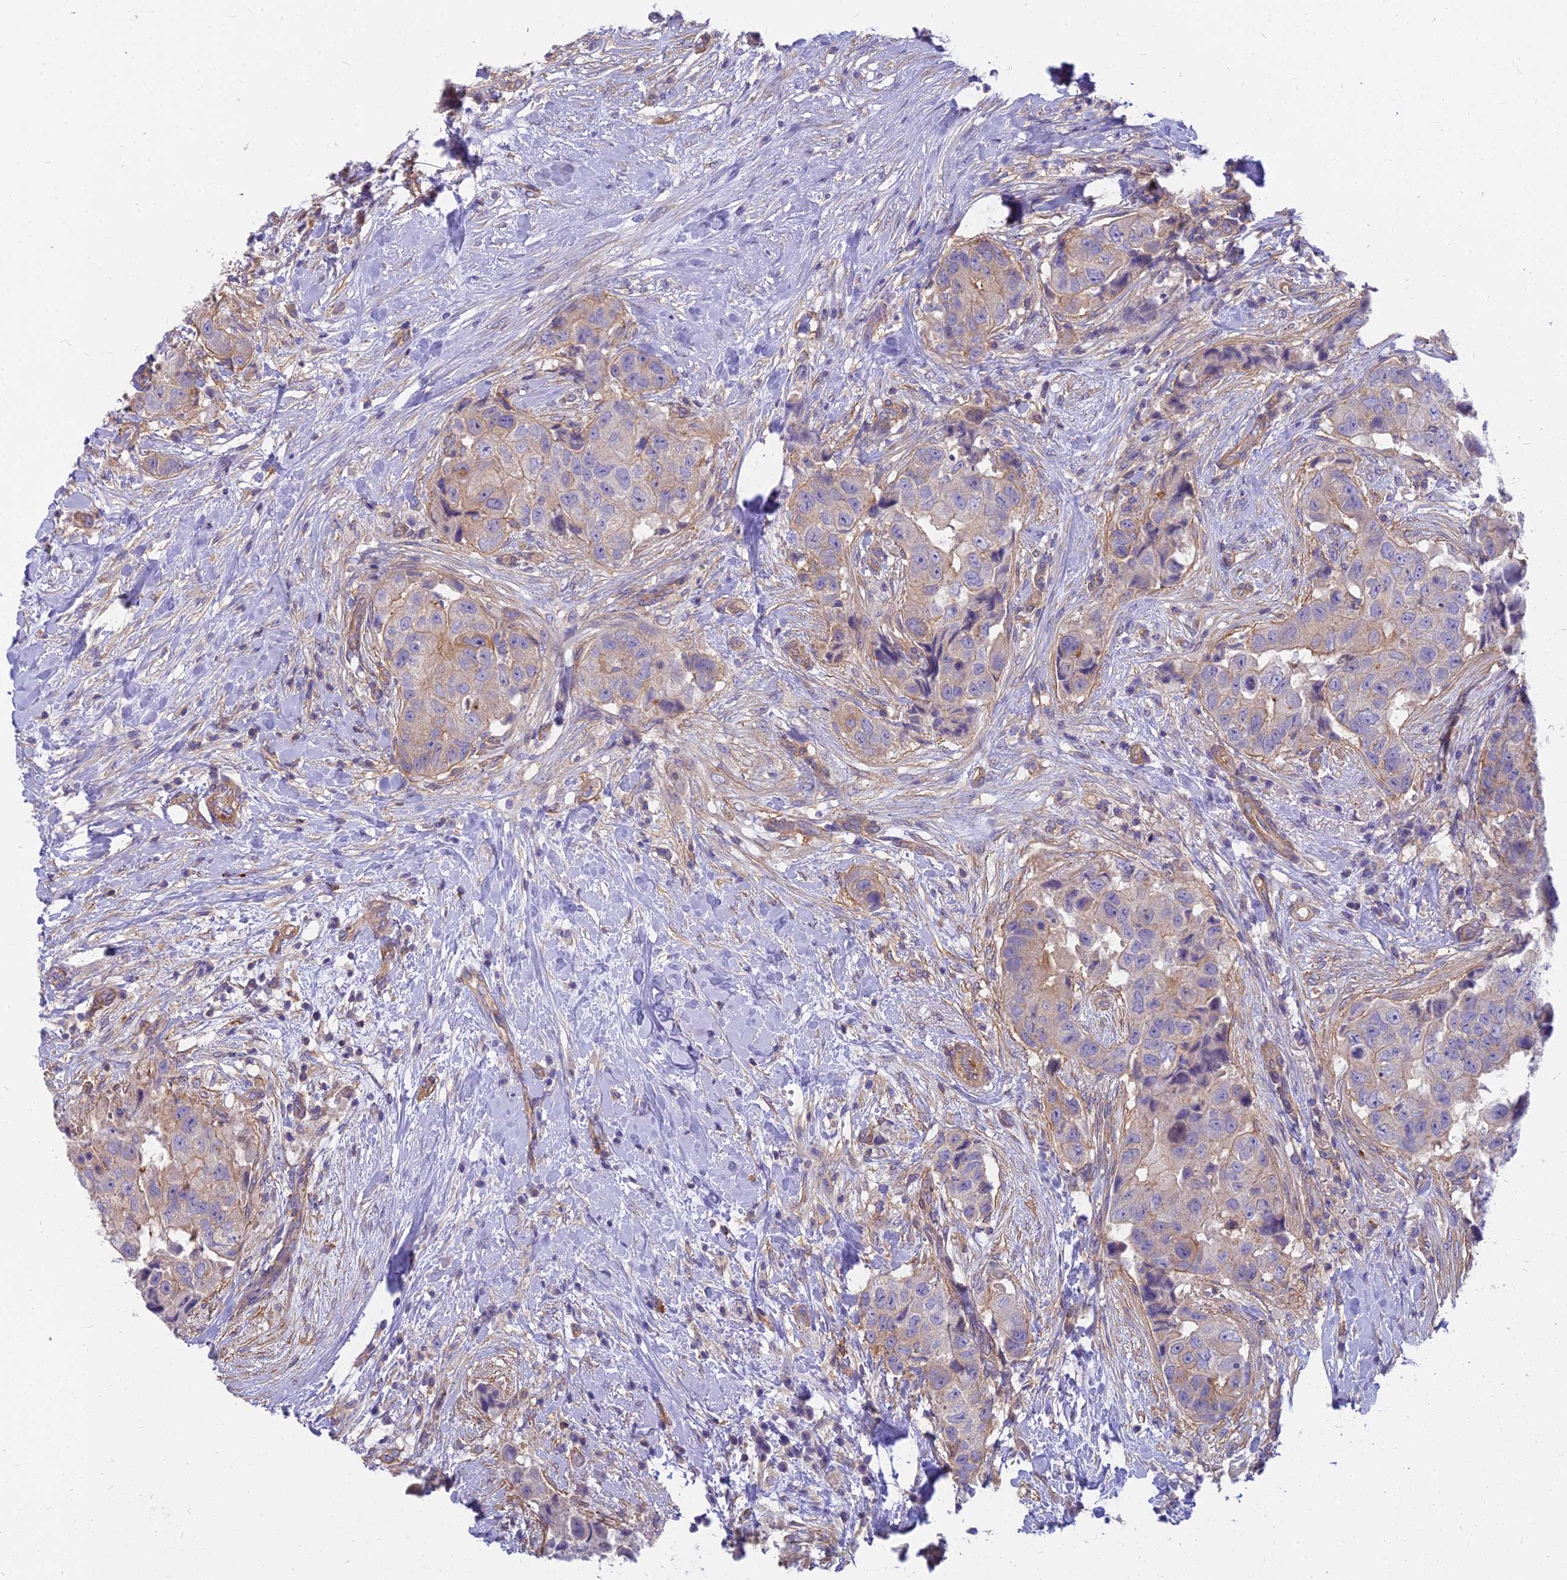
{"staining": {"intensity": "weak", "quantity": "25%-75%", "location": "cytoplasmic/membranous"}, "tissue": "breast cancer", "cell_type": "Tumor cells", "image_type": "cancer", "snomed": [{"axis": "morphology", "description": "Normal tissue, NOS"}, {"axis": "morphology", "description": "Duct carcinoma"}, {"axis": "topography", "description": "Breast"}], "caption": "Brown immunohistochemical staining in human breast cancer (infiltrating ductal carcinoma) displays weak cytoplasmic/membranous positivity in approximately 25%-75% of tumor cells. (Brightfield microscopy of DAB IHC at high magnification).", "gene": "HLA-DOA", "patient": {"sex": "female", "age": 62}}